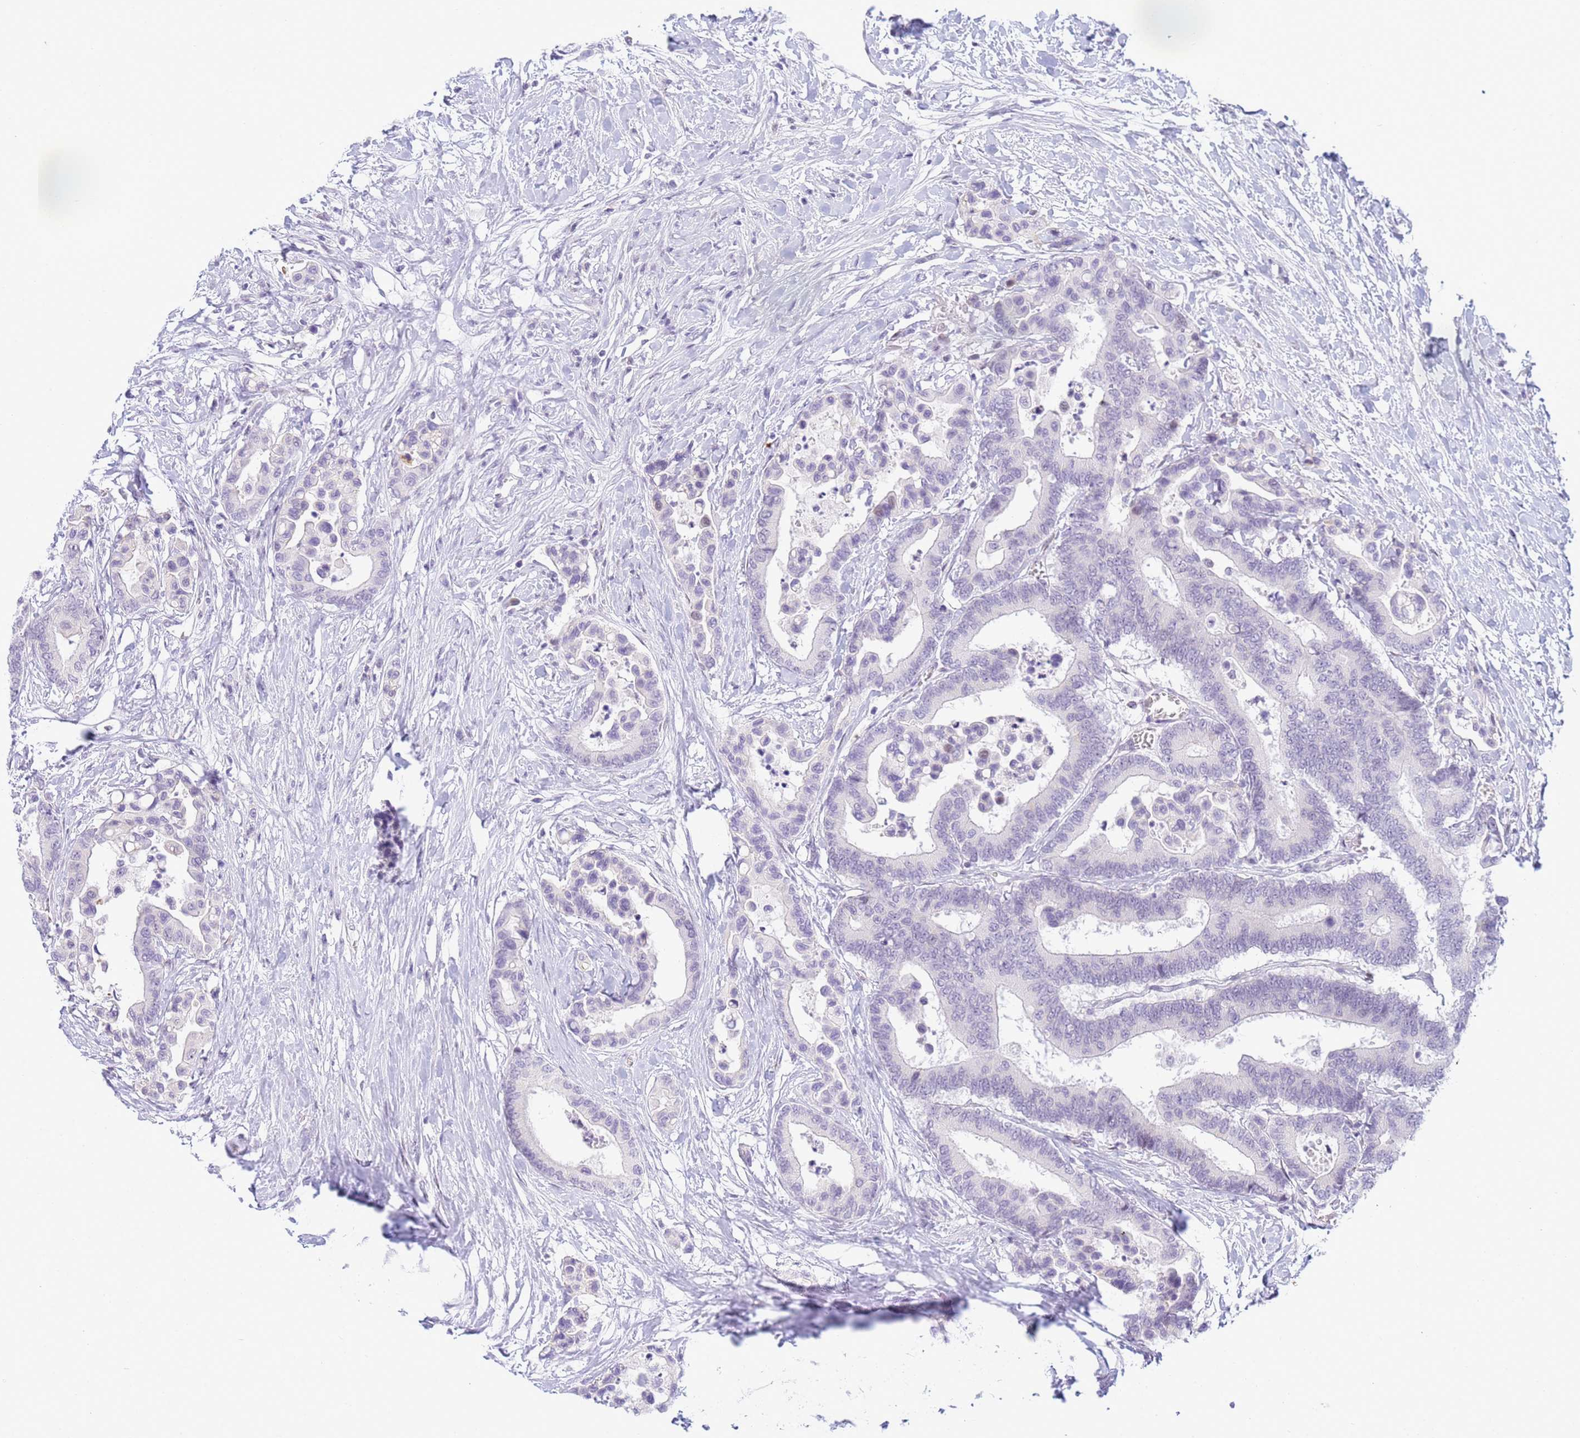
{"staining": {"intensity": "negative", "quantity": "none", "location": "none"}, "tissue": "colorectal cancer", "cell_type": "Tumor cells", "image_type": "cancer", "snomed": [{"axis": "morphology", "description": "Normal tissue, NOS"}, {"axis": "morphology", "description": "Adenocarcinoma, NOS"}, {"axis": "topography", "description": "Colon"}], "caption": "DAB immunohistochemical staining of human colorectal cancer exhibits no significant staining in tumor cells.", "gene": "SNX20", "patient": {"sex": "male", "age": 82}}